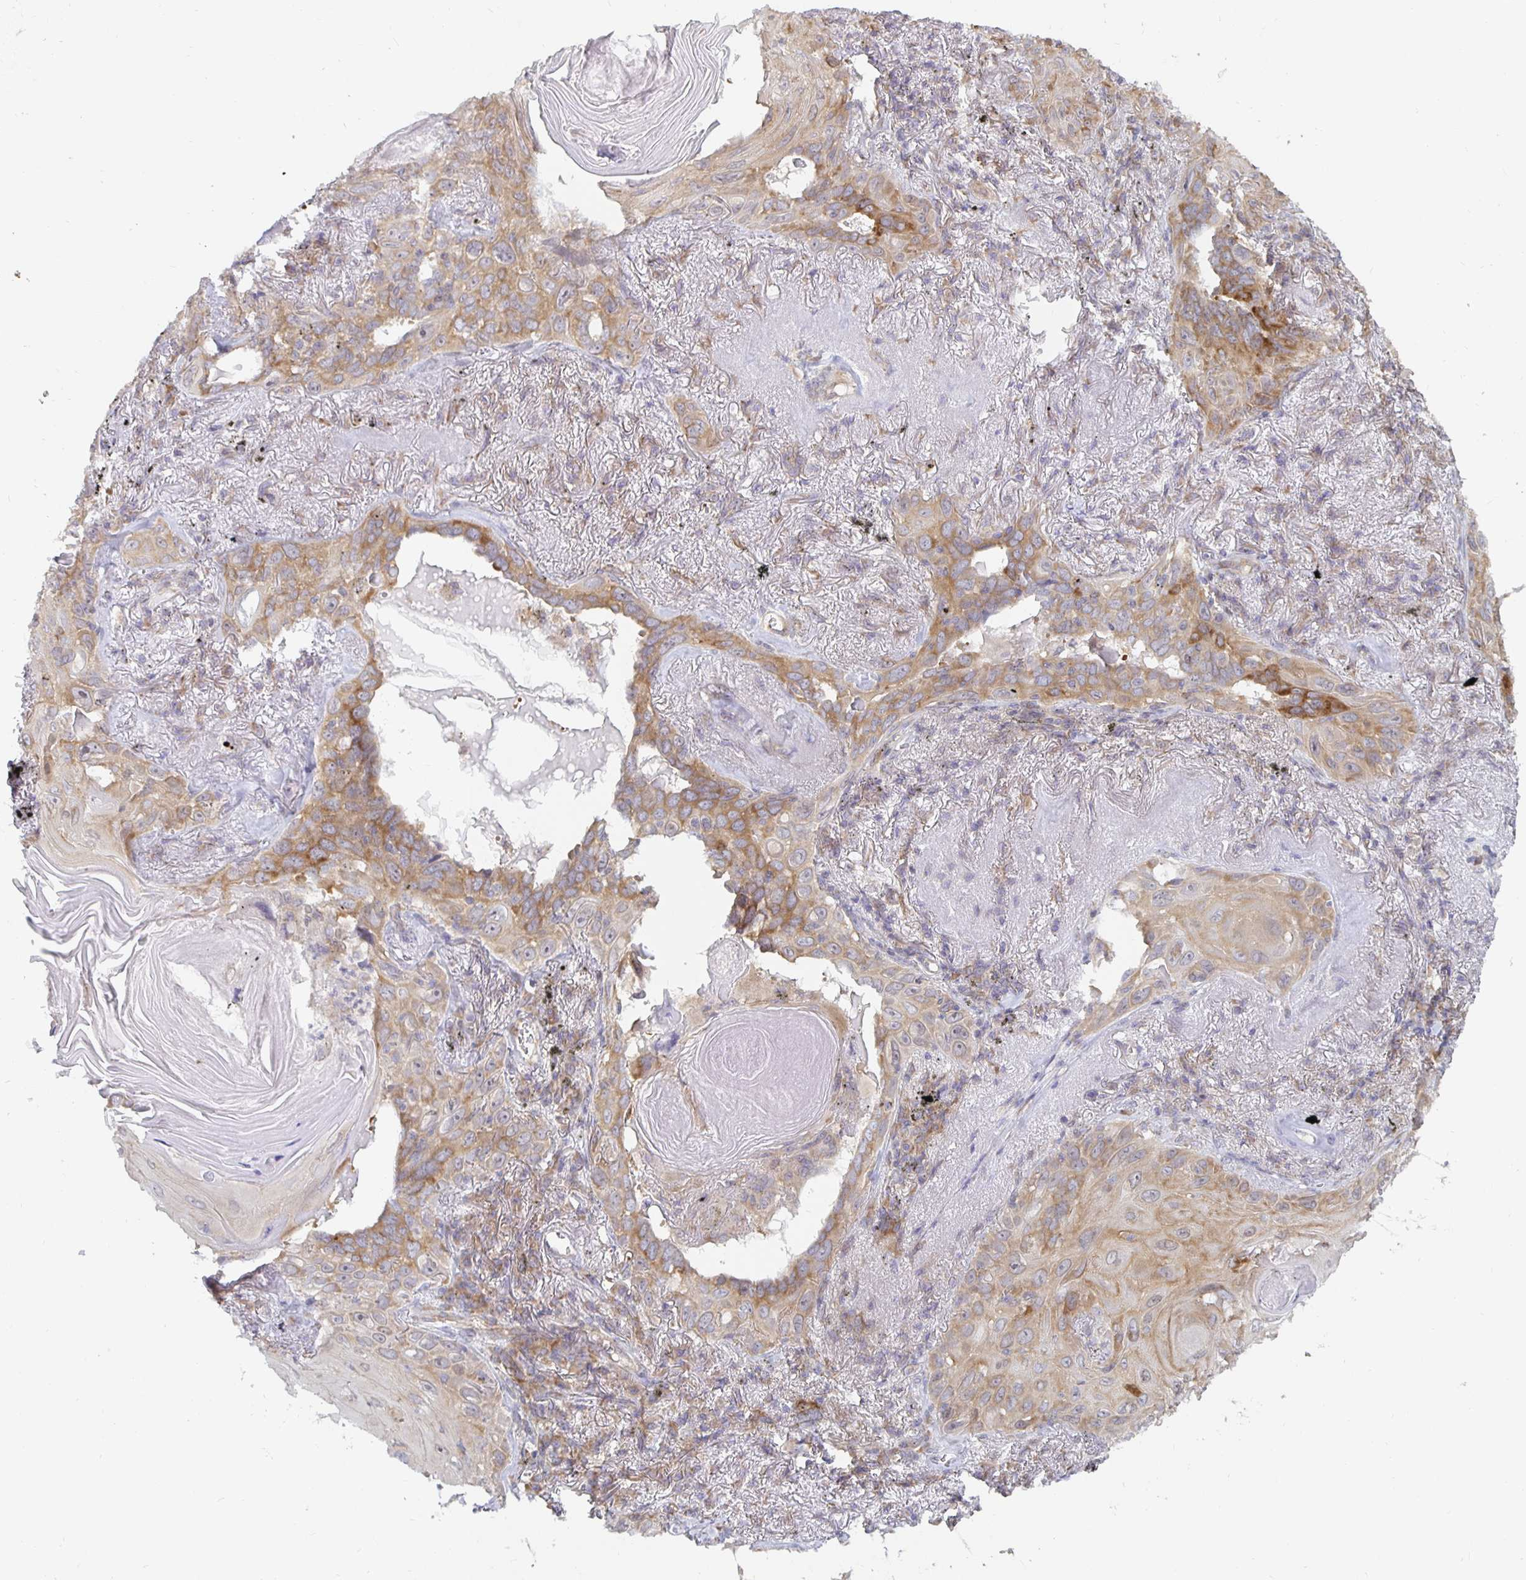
{"staining": {"intensity": "moderate", "quantity": ">75%", "location": "cytoplasmic/membranous"}, "tissue": "lung cancer", "cell_type": "Tumor cells", "image_type": "cancer", "snomed": [{"axis": "morphology", "description": "Squamous cell carcinoma, NOS"}, {"axis": "topography", "description": "Lung"}], "caption": "Immunohistochemical staining of human lung squamous cell carcinoma reveals medium levels of moderate cytoplasmic/membranous protein staining in approximately >75% of tumor cells. (IHC, brightfield microscopy, high magnification).", "gene": "PDAP1", "patient": {"sex": "male", "age": 79}}